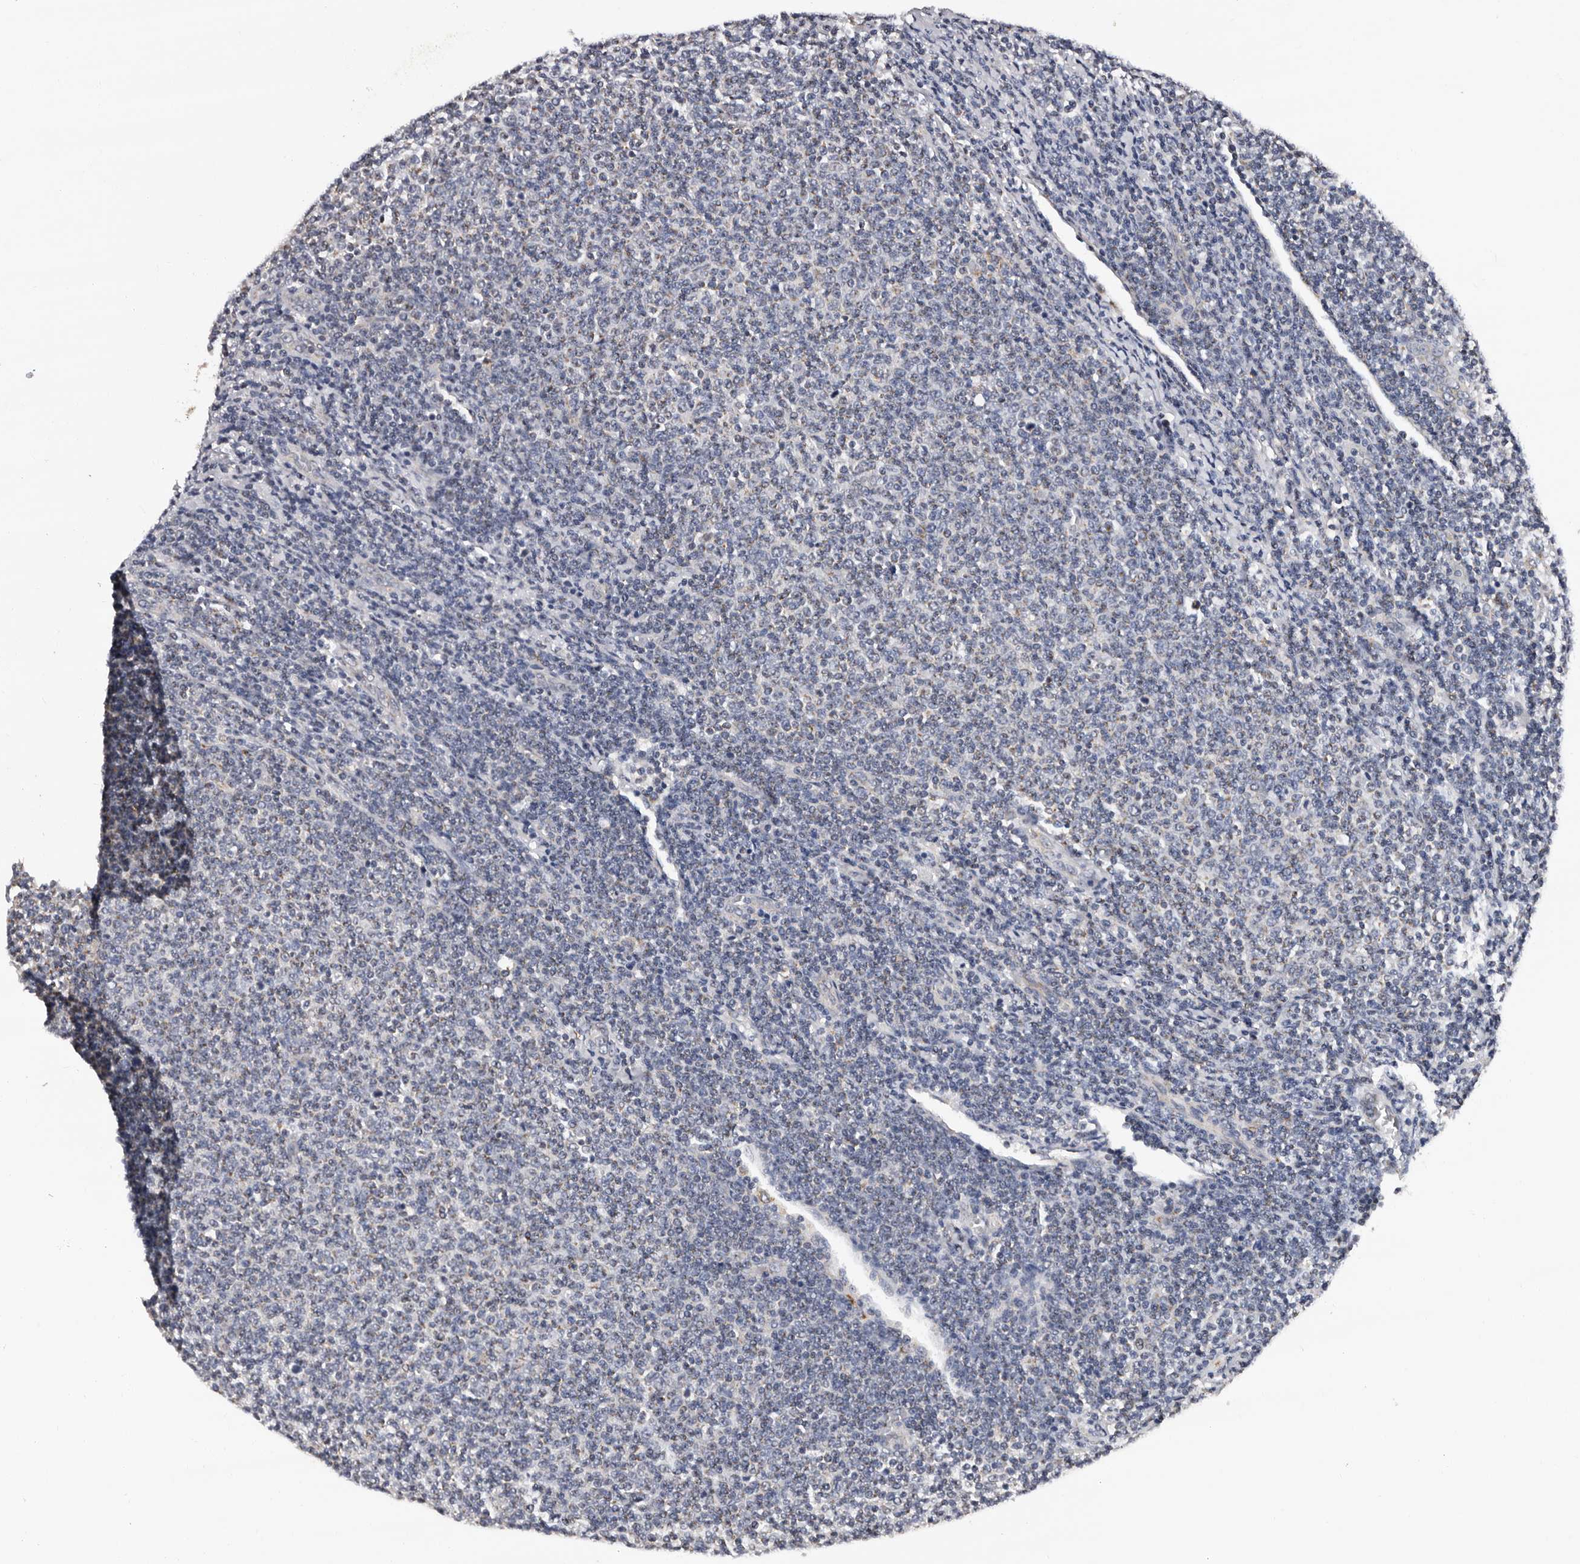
{"staining": {"intensity": "negative", "quantity": "none", "location": "none"}, "tissue": "lymphoma", "cell_type": "Tumor cells", "image_type": "cancer", "snomed": [{"axis": "morphology", "description": "Malignant lymphoma, non-Hodgkin's type, Low grade"}, {"axis": "topography", "description": "Lymph node"}], "caption": "Protein analysis of lymphoma exhibits no significant staining in tumor cells. The staining was performed using DAB to visualize the protein expression in brown, while the nuclei were stained in blue with hematoxylin (Magnification: 20x).", "gene": "TAF4B", "patient": {"sex": "male", "age": 66}}